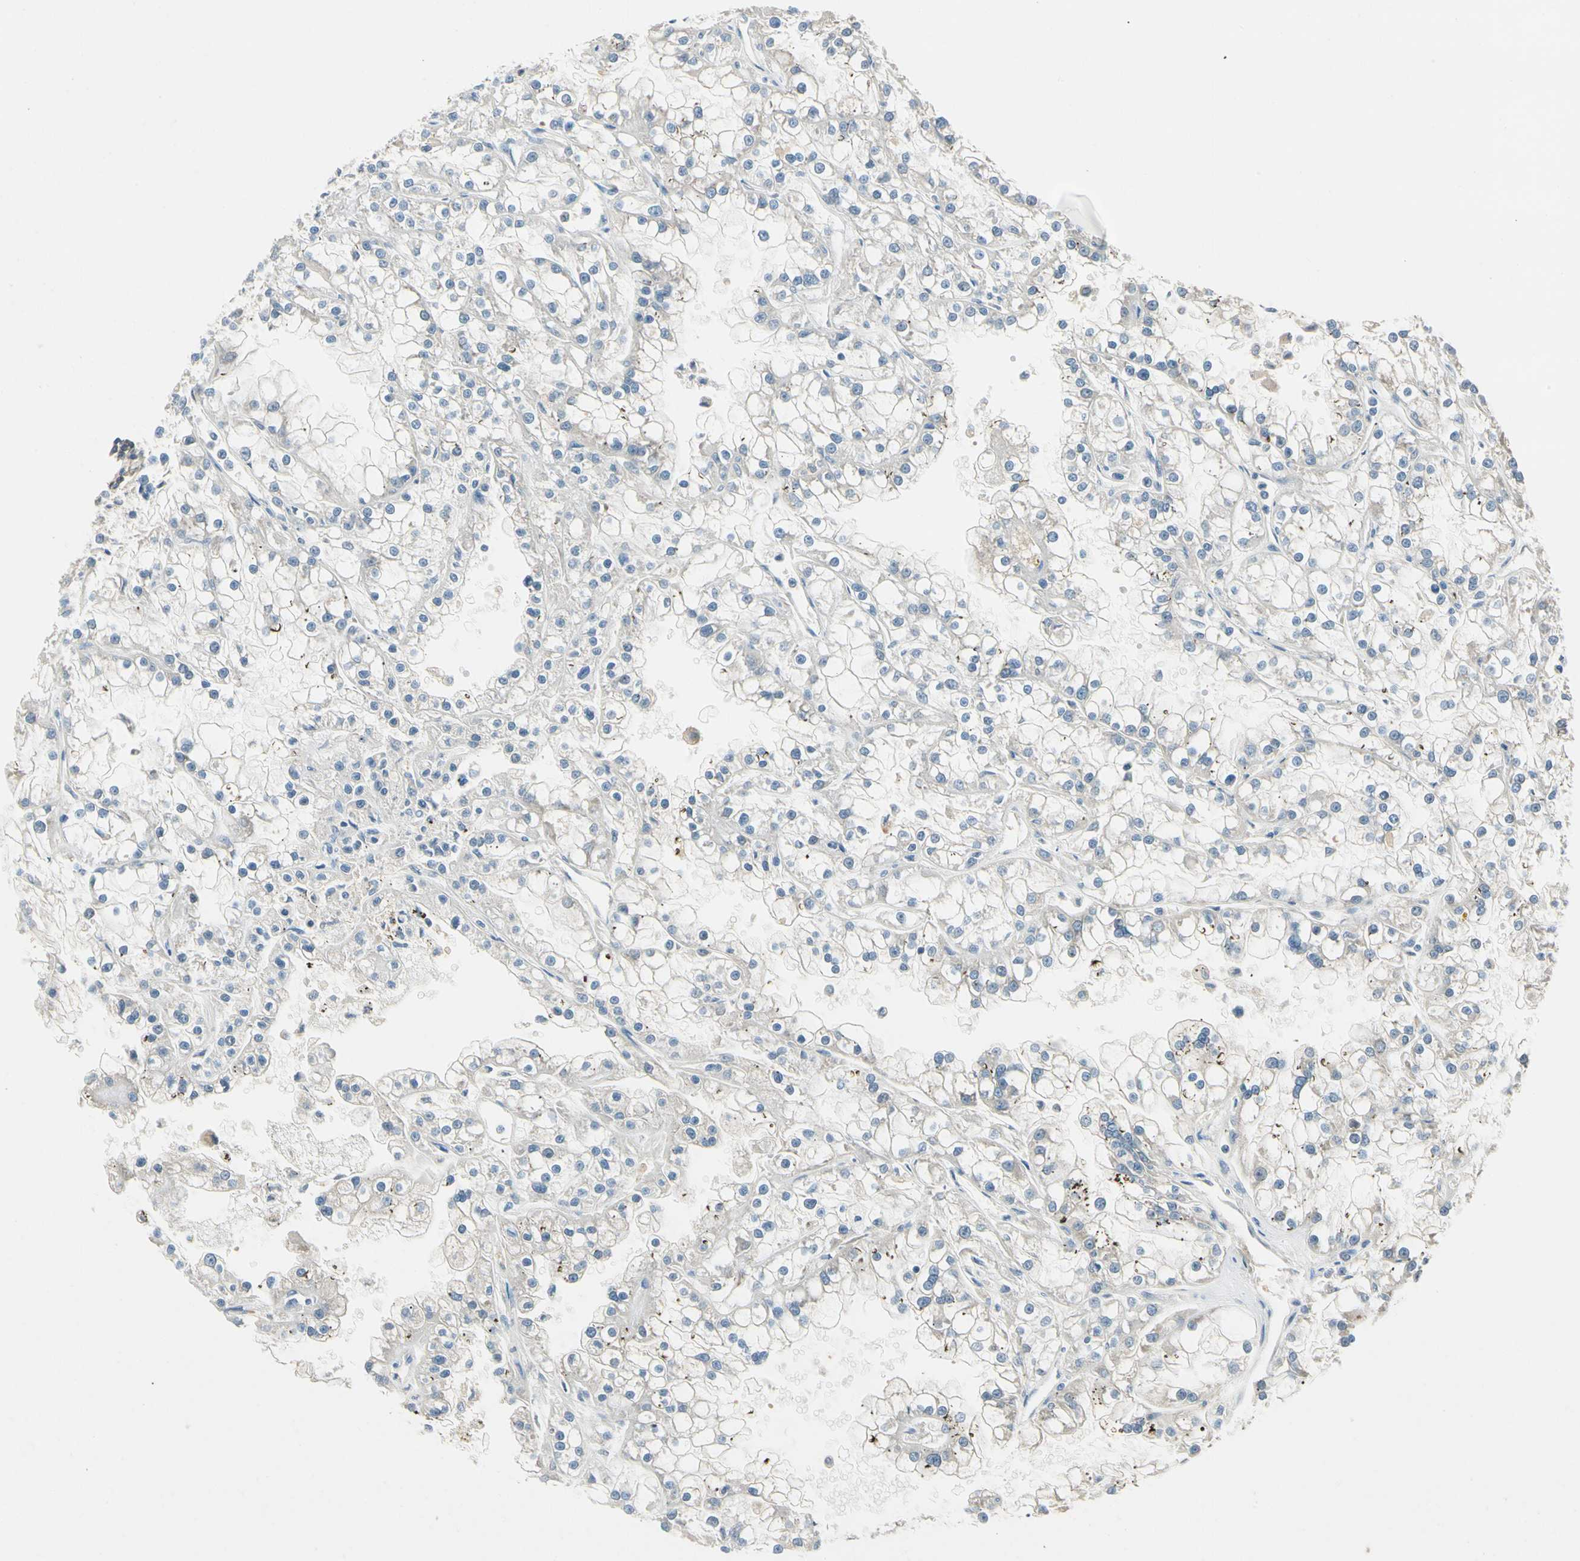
{"staining": {"intensity": "moderate", "quantity": "<25%", "location": "cytoplasmic/membranous"}, "tissue": "renal cancer", "cell_type": "Tumor cells", "image_type": "cancer", "snomed": [{"axis": "morphology", "description": "Adenocarcinoma, NOS"}, {"axis": "topography", "description": "Kidney"}], "caption": "Human adenocarcinoma (renal) stained with a protein marker demonstrates moderate staining in tumor cells.", "gene": "WIPI1", "patient": {"sex": "female", "age": 52}}